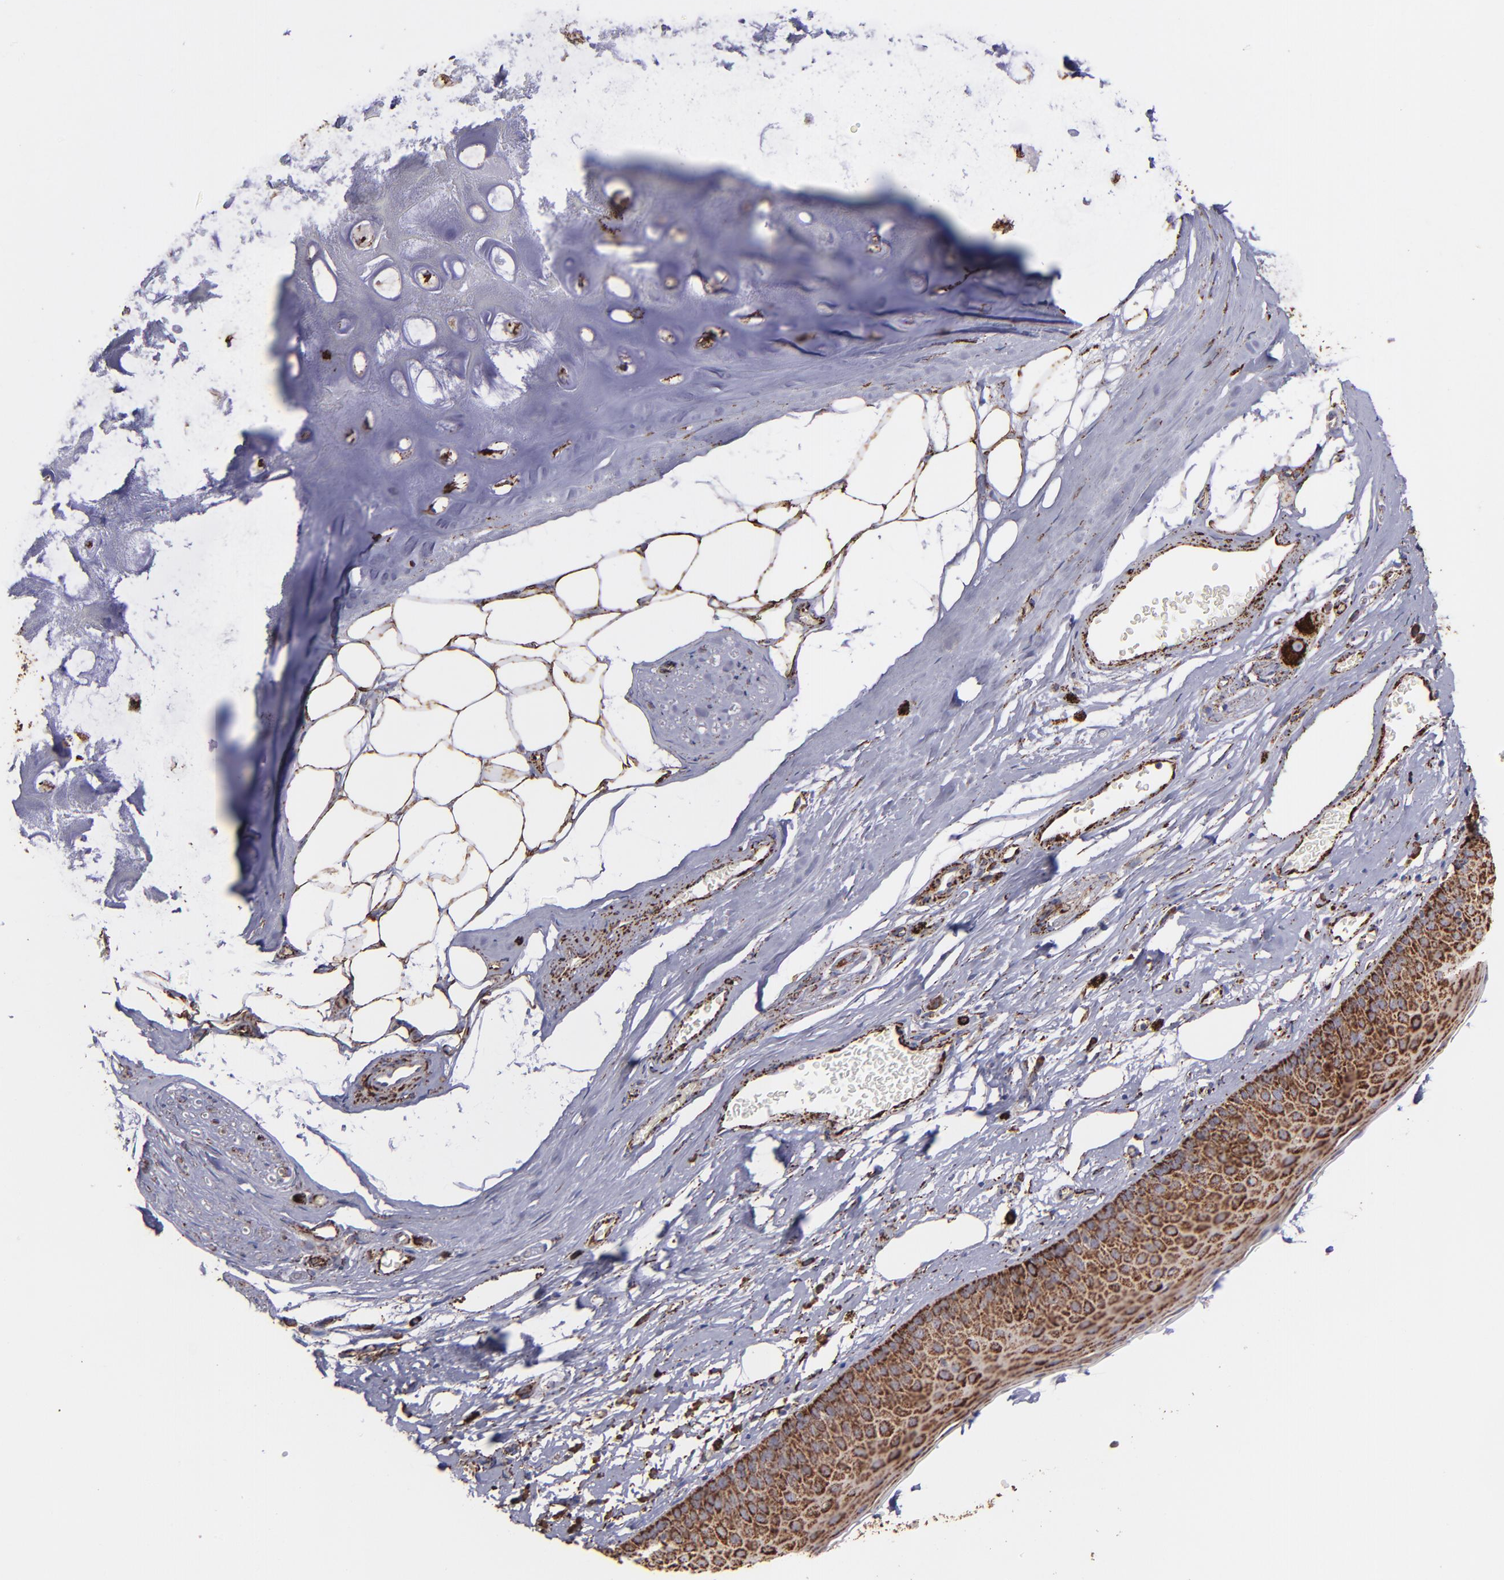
{"staining": {"intensity": "strong", "quantity": ">75%", "location": "cytoplasmic/membranous"}, "tissue": "nasopharynx", "cell_type": "Respiratory epithelial cells", "image_type": "normal", "snomed": [{"axis": "morphology", "description": "Normal tissue, NOS"}, {"axis": "topography", "description": "Nasopharynx"}], "caption": "Approximately >75% of respiratory epithelial cells in unremarkable human nasopharynx demonstrate strong cytoplasmic/membranous protein expression as visualized by brown immunohistochemical staining.", "gene": "MAOB", "patient": {"sex": "male", "age": 56}}